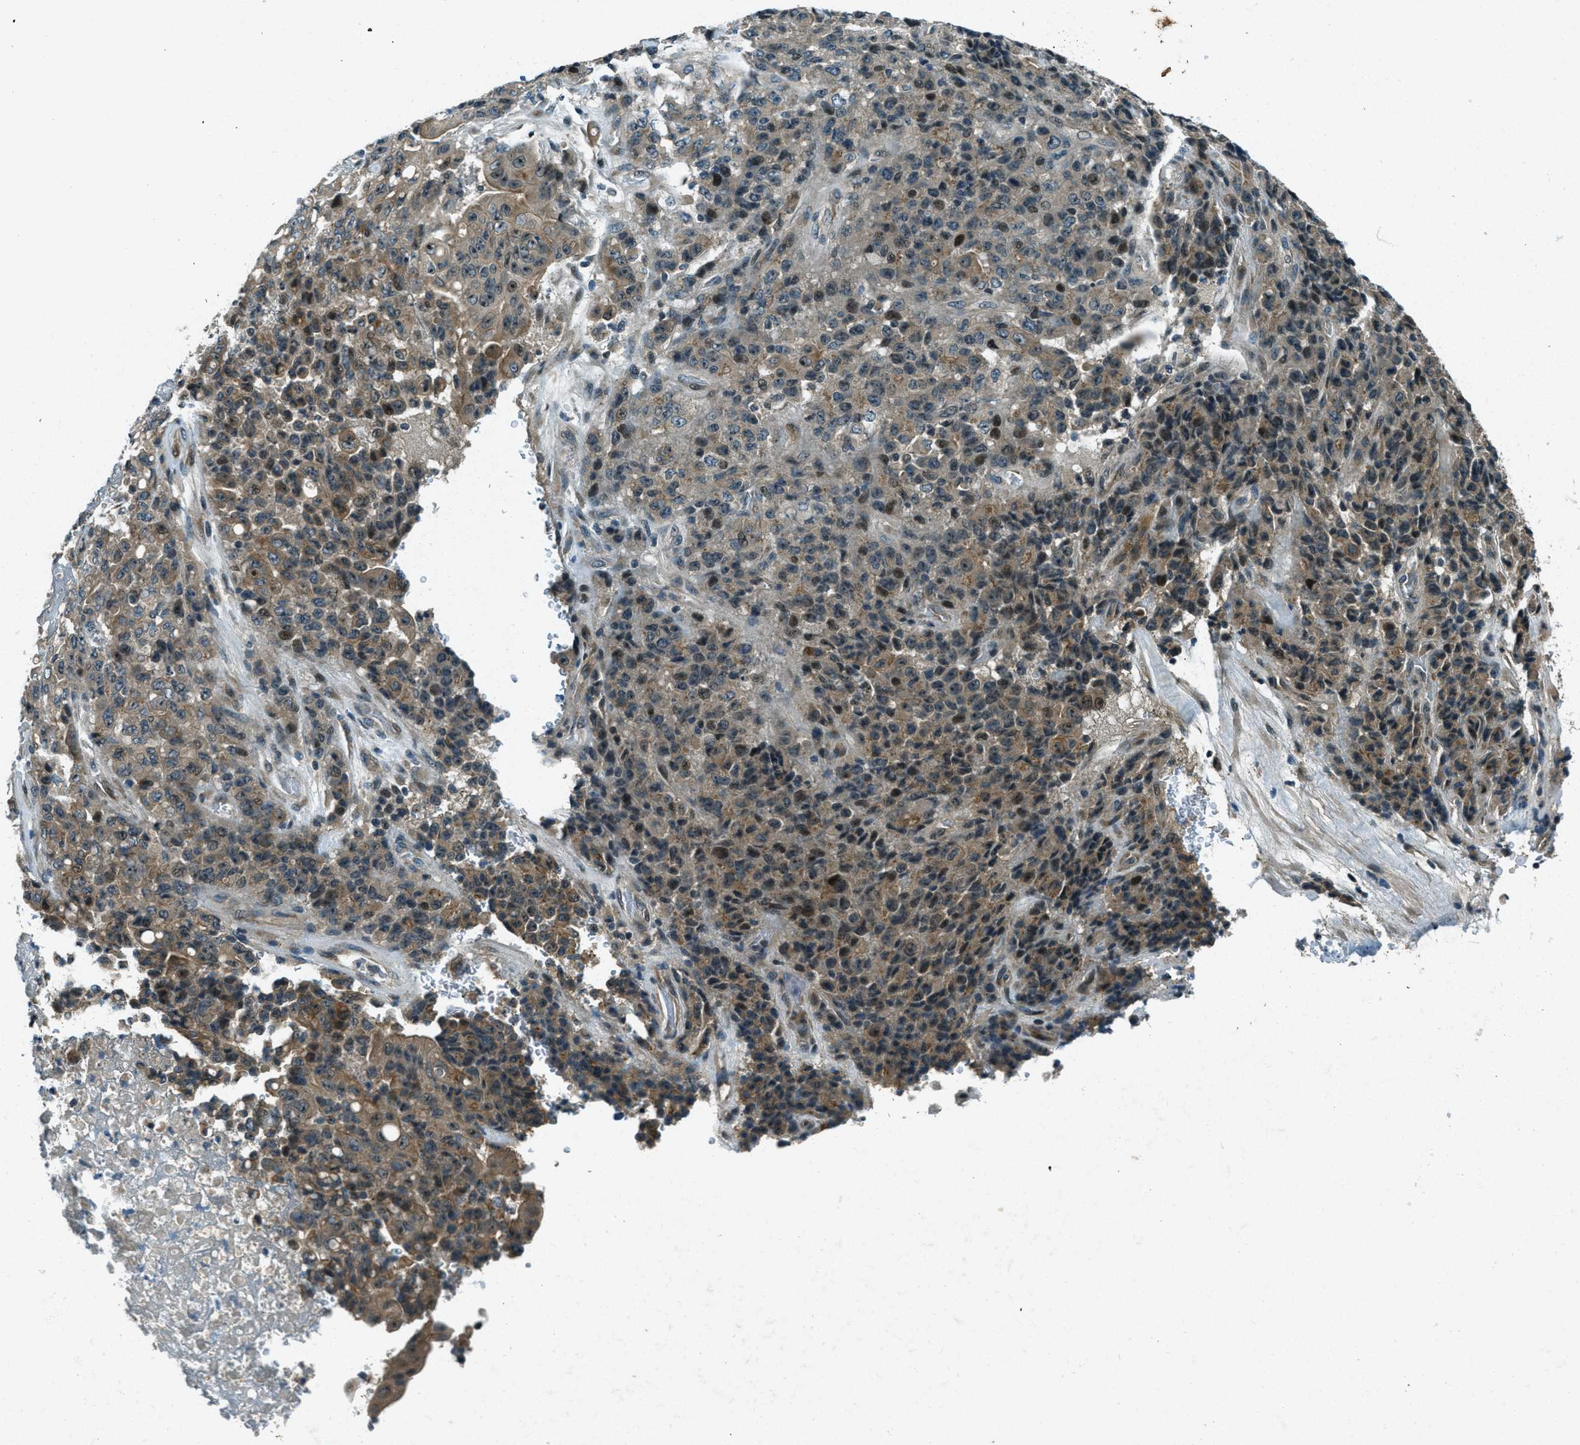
{"staining": {"intensity": "weak", "quantity": ">75%", "location": "cytoplasmic/membranous,nuclear"}, "tissue": "stomach cancer", "cell_type": "Tumor cells", "image_type": "cancer", "snomed": [{"axis": "morphology", "description": "Adenocarcinoma, NOS"}, {"axis": "topography", "description": "Stomach"}], "caption": "Immunohistochemical staining of stomach cancer reveals weak cytoplasmic/membranous and nuclear protein positivity in about >75% of tumor cells.", "gene": "STK11", "patient": {"sex": "female", "age": 73}}